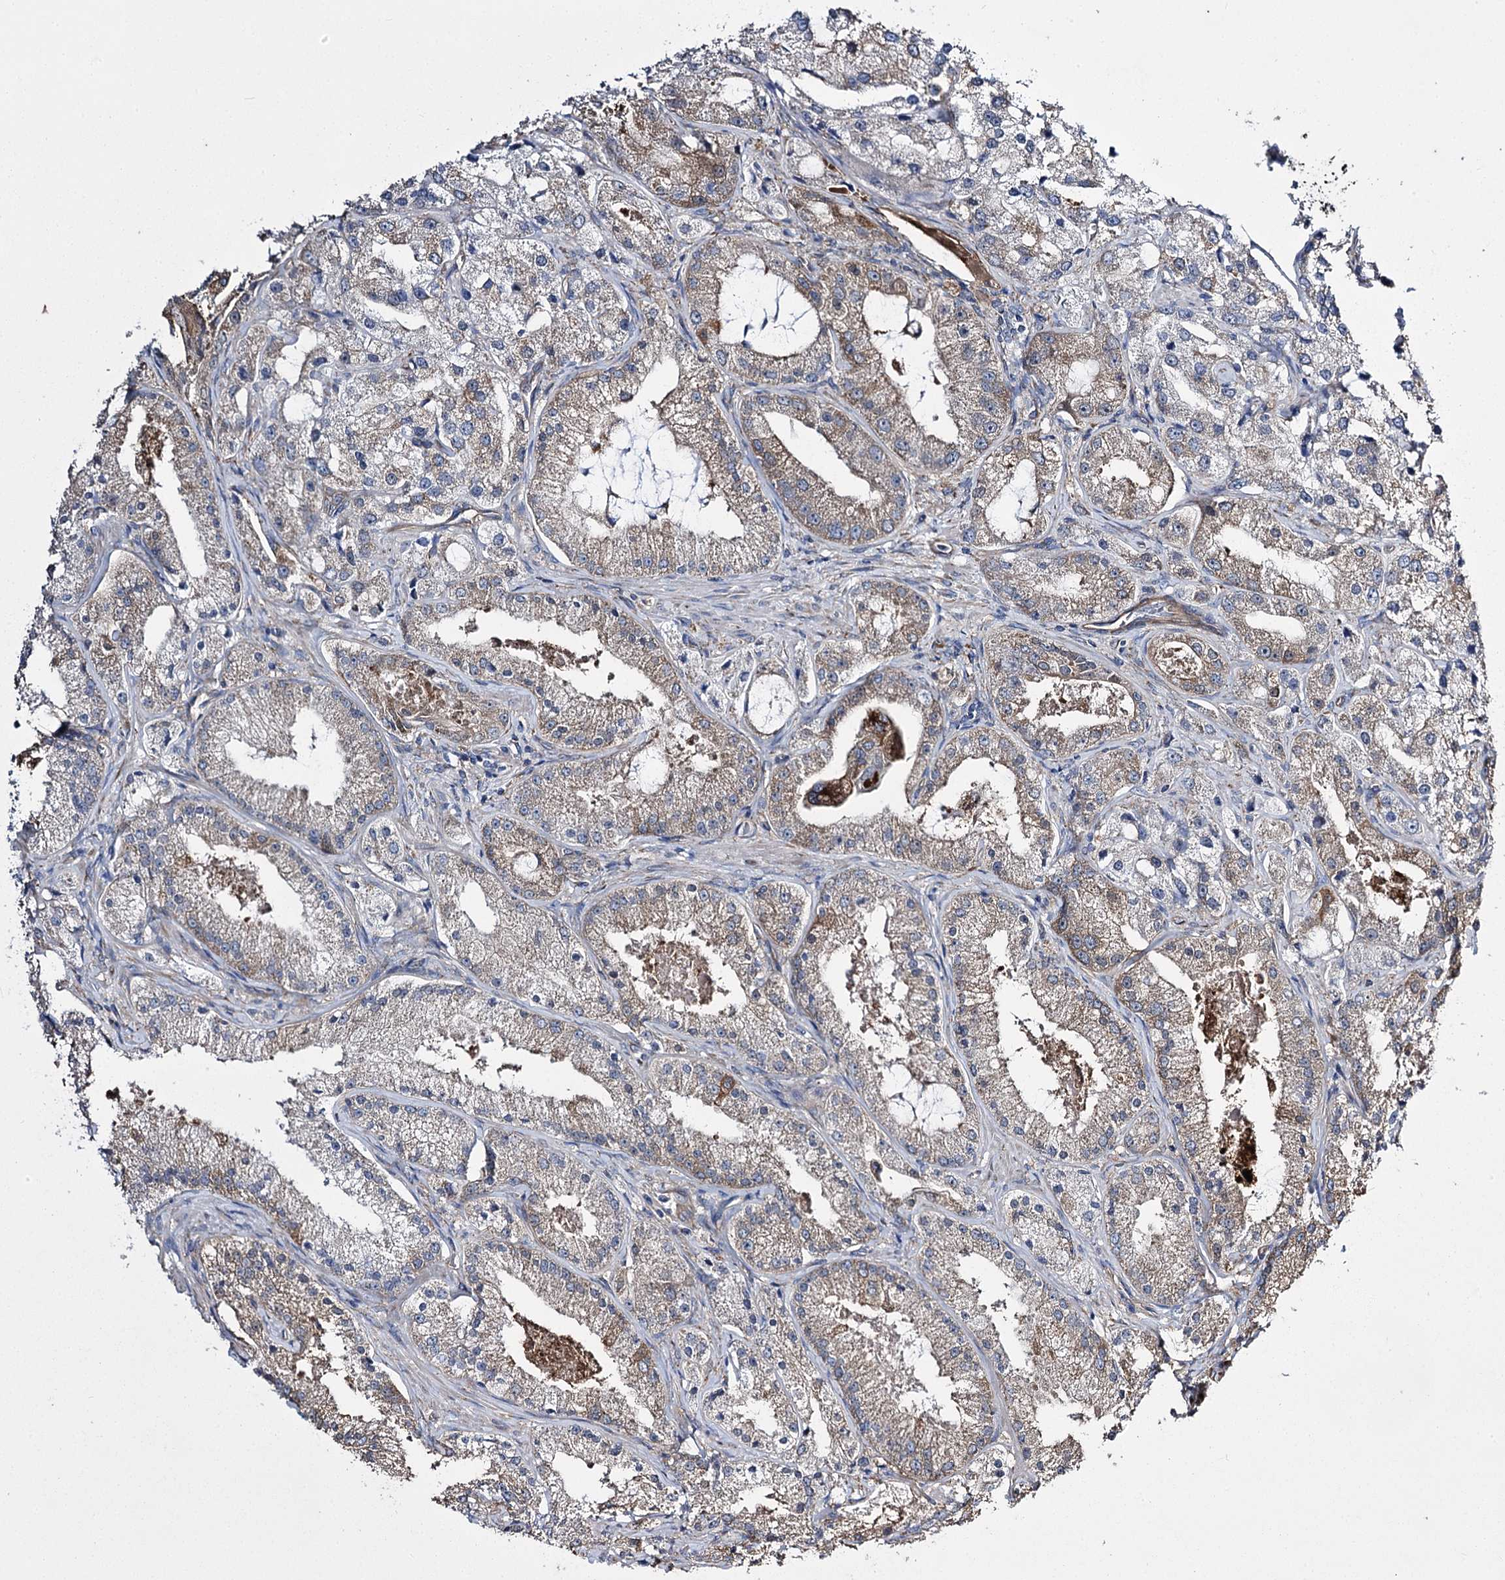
{"staining": {"intensity": "weak", "quantity": "<25%", "location": "cytoplasmic/membranous"}, "tissue": "prostate cancer", "cell_type": "Tumor cells", "image_type": "cancer", "snomed": [{"axis": "morphology", "description": "Adenocarcinoma, Low grade"}, {"axis": "topography", "description": "Prostate"}], "caption": "A high-resolution micrograph shows immunohistochemistry staining of prostate cancer, which displays no significant positivity in tumor cells.", "gene": "RMDN2", "patient": {"sex": "male", "age": 69}}